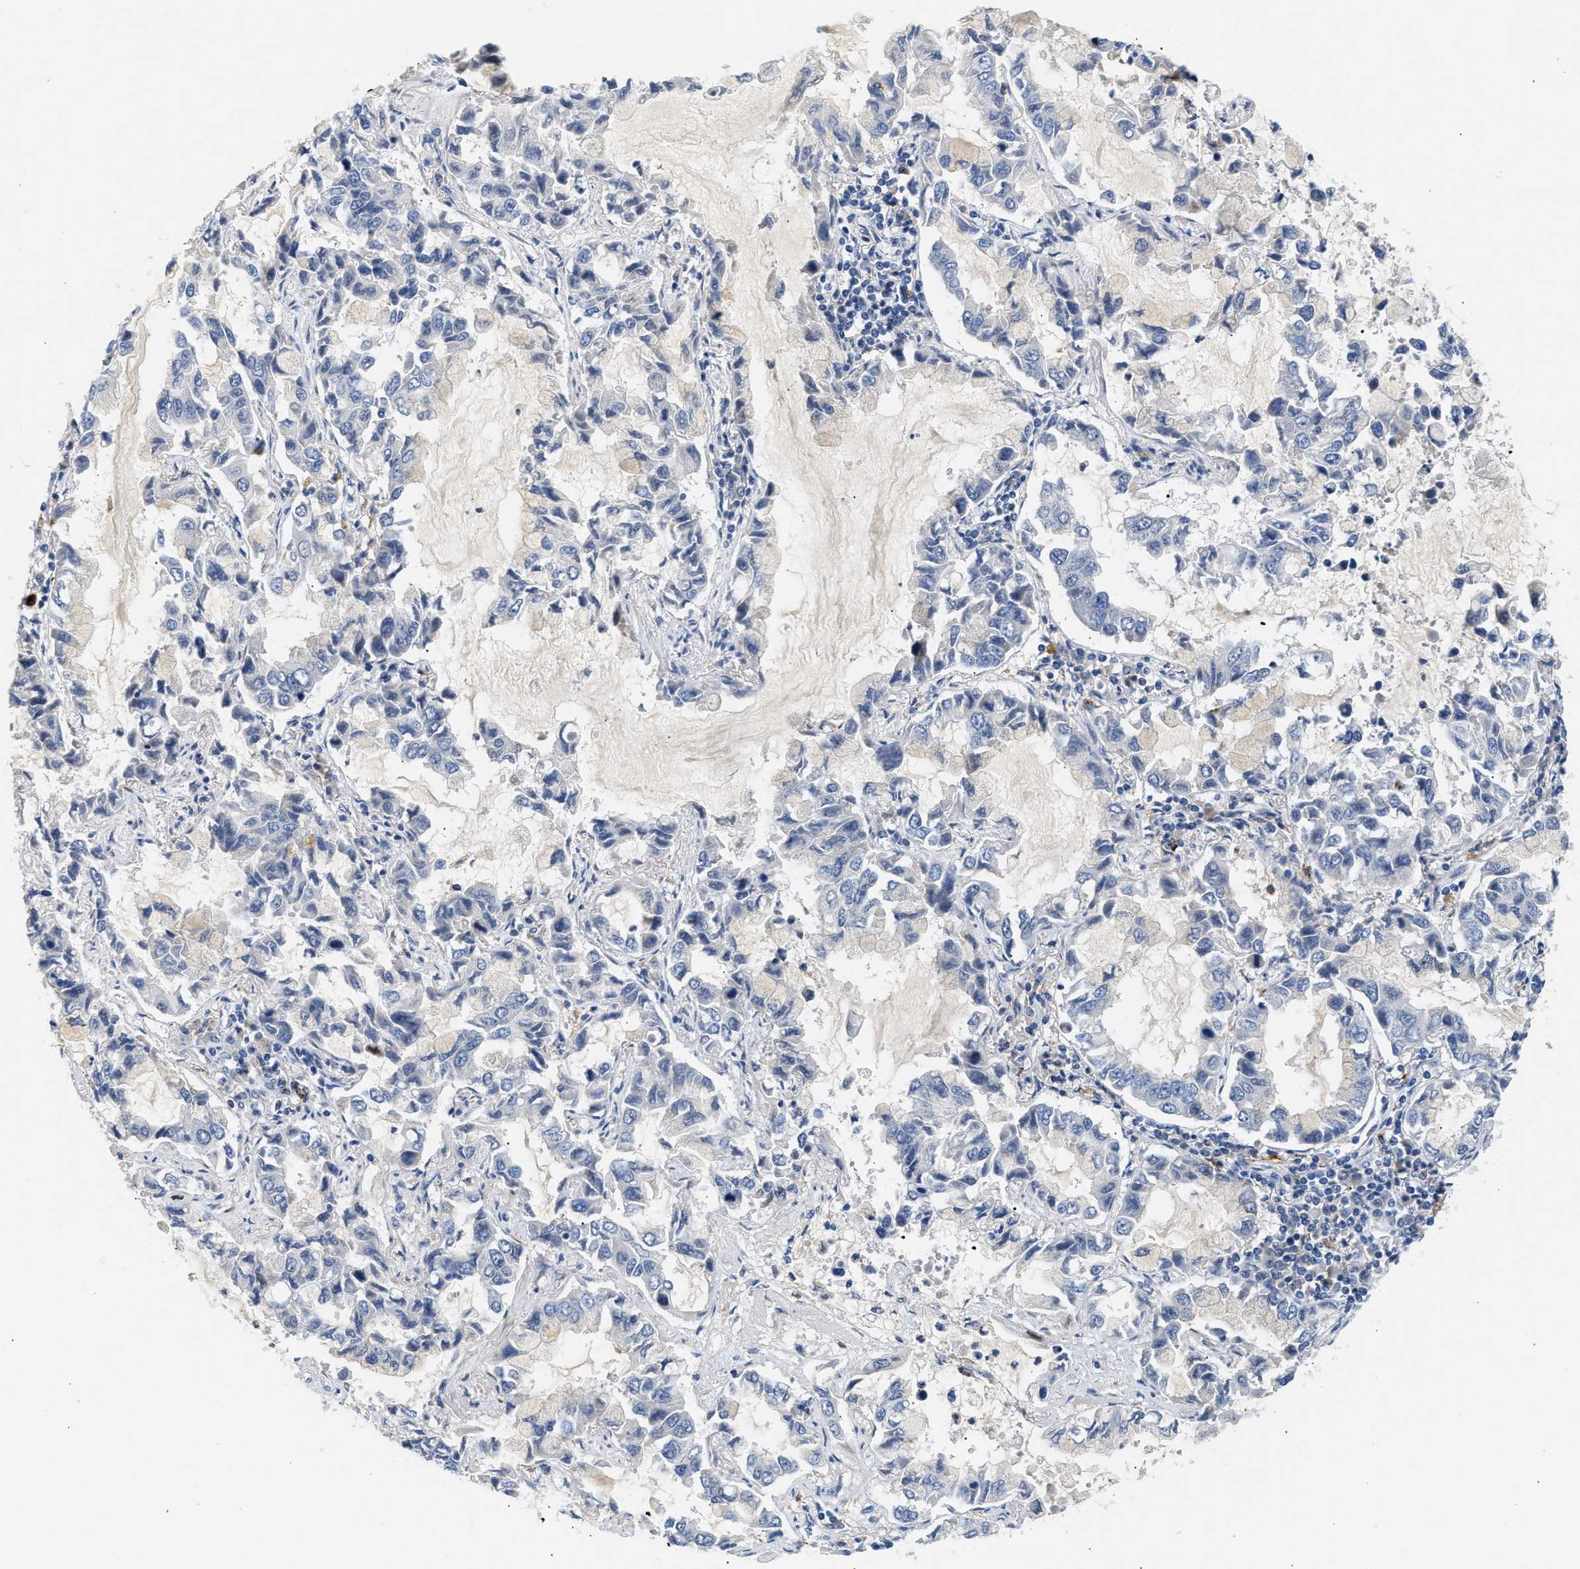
{"staining": {"intensity": "moderate", "quantity": "<25%", "location": "cytoplasmic/membranous"}, "tissue": "lung cancer", "cell_type": "Tumor cells", "image_type": "cancer", "snomed": [{"axis": "morphology", "description": "Adenocarcinoma, NOS"}, {"axis": "topography", "description": "Lung"}], "caption": "Adenocarcinoma (lung) tissue reveals moderate cytoplasmic/membranous expression in about <25% of tumor cells, visualized by immunohistochemistry. Ihc stains the protein in brown and the nuclei are stained blue.", "gene": "PPM1L", "patient": {"sex": "male", "age": 64}}